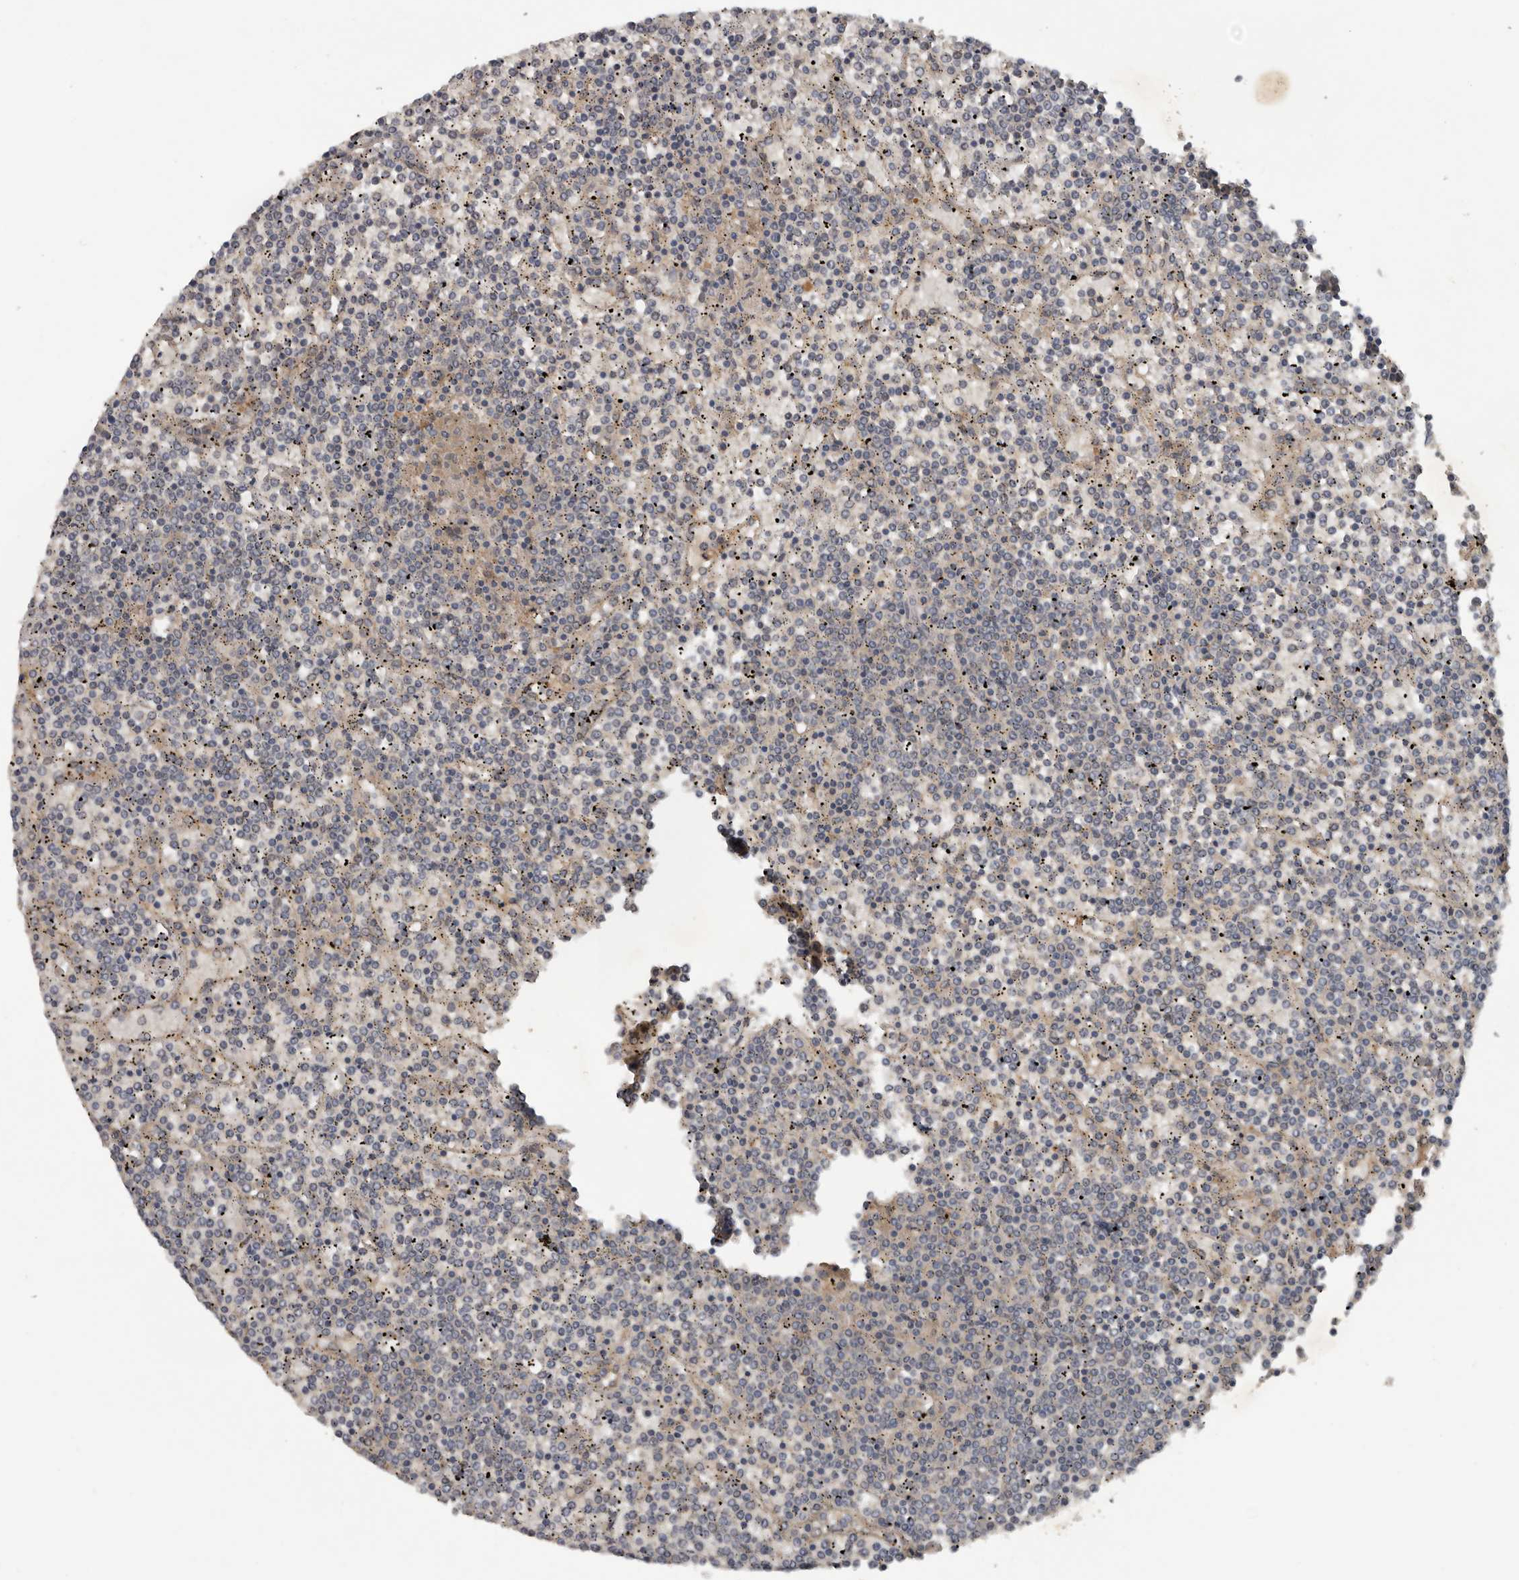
{"staining": {"intensity": "negative", "quantity": "none", "location": "none"}, "tissue": "lymphoma", "cell_type": "Tumor cells", "image_type": "cancer", "snomed": [{"axis": "morphology", "description": "Malignant lymphoma, non-Hodgkin's type, Low grade"}, {"axis": "topography", "description": "Spleen"}], "caption": "A photomicrograph of lymphoma stained for a protein demonstrates no brown staining in tumor cells.", "gene": "DNAJB4", "patient": {"sex": "female", "age": 19}}